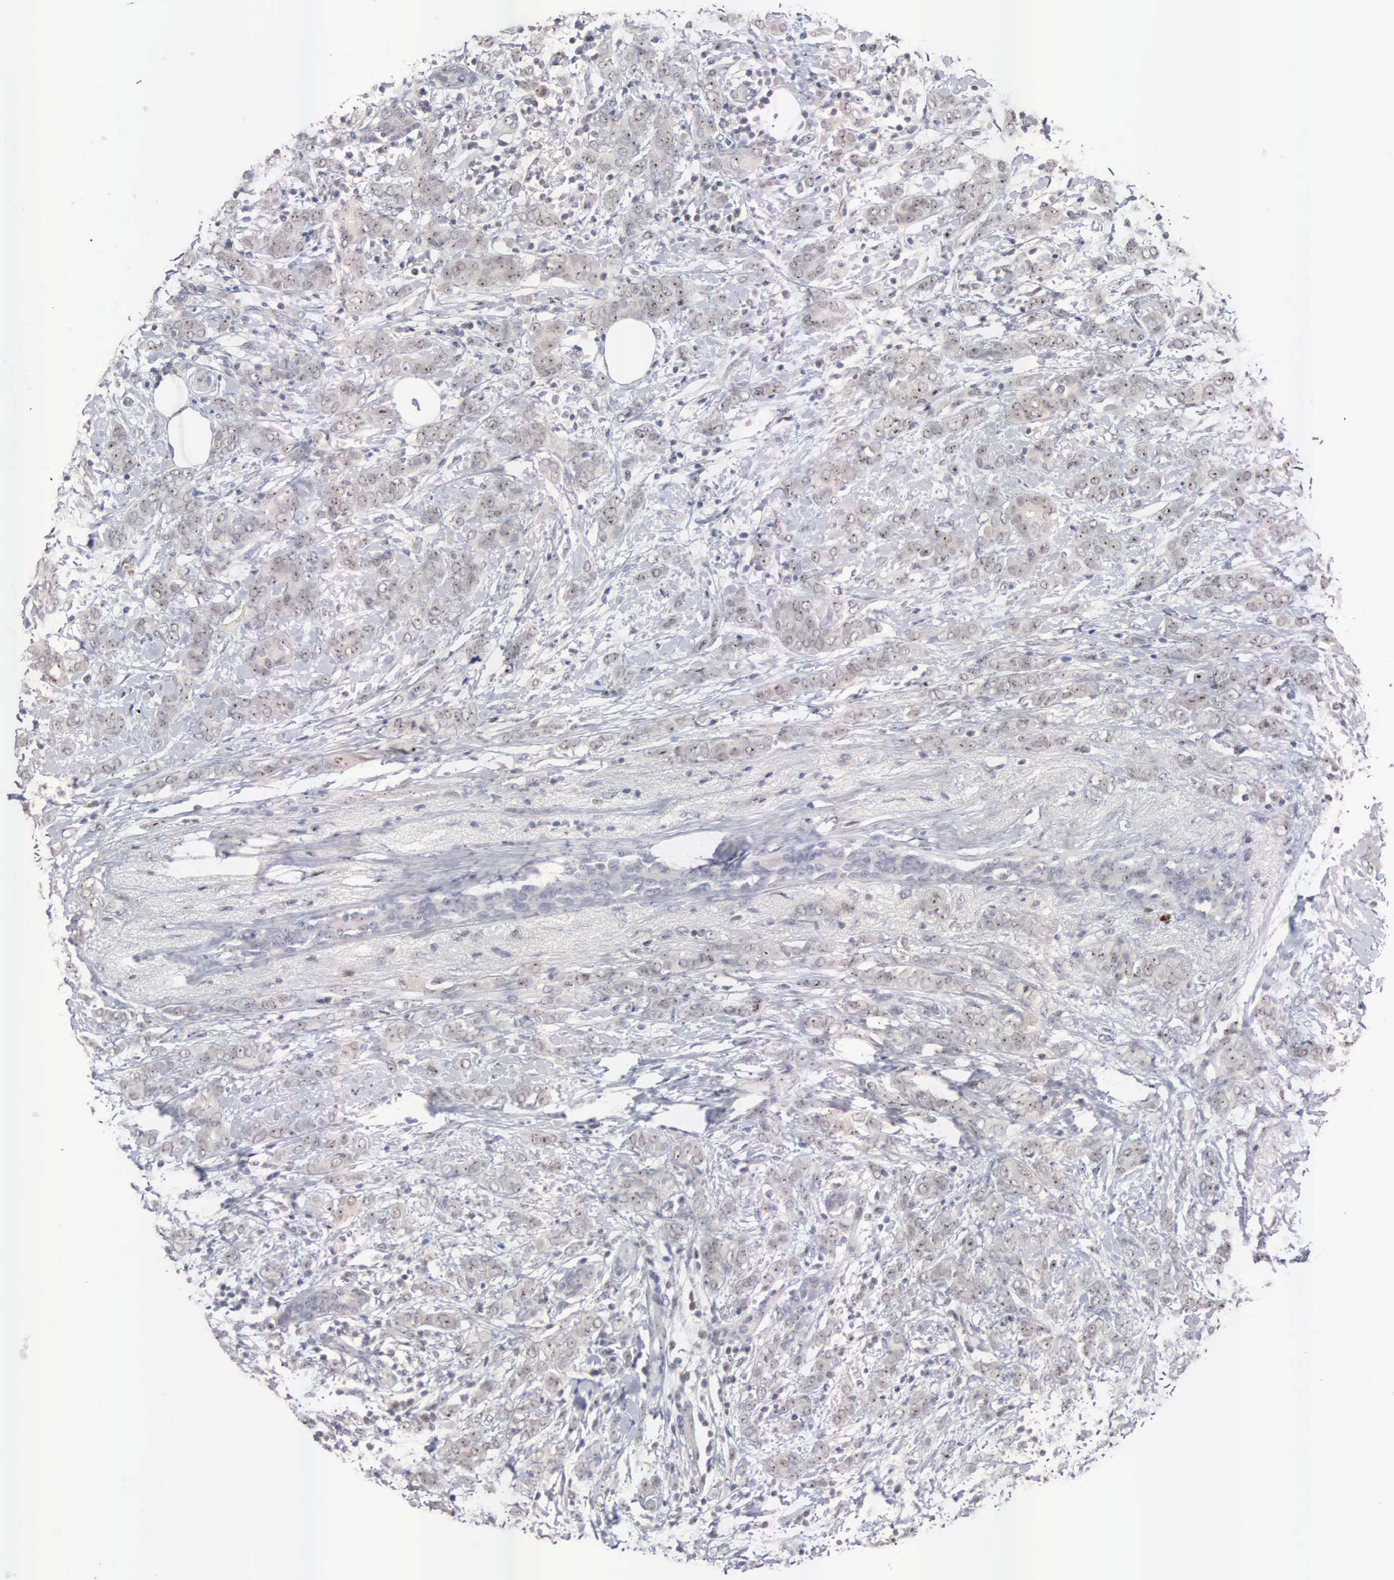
{"staining": {"intensity": "weak", "quantity": "25%-75%", "location": "cytoplasmic/membranous"}, "tissue": "breast cancer", "cell_type": "Tumor cells", "image_type": "cancer", "snomed": [{"axis": "morphology", "description": "Duct carcinoma"}, {"axis": "topography", "description": "Breast"}], "caption": "Protein staining exhibits weak cytoplasmic/membranous positivity in about 25%-75% of tumor cells in breast invasive ductal carcinoma.", "gene": "ACOT4", "patient": {"sex": "female", "age": 53}}